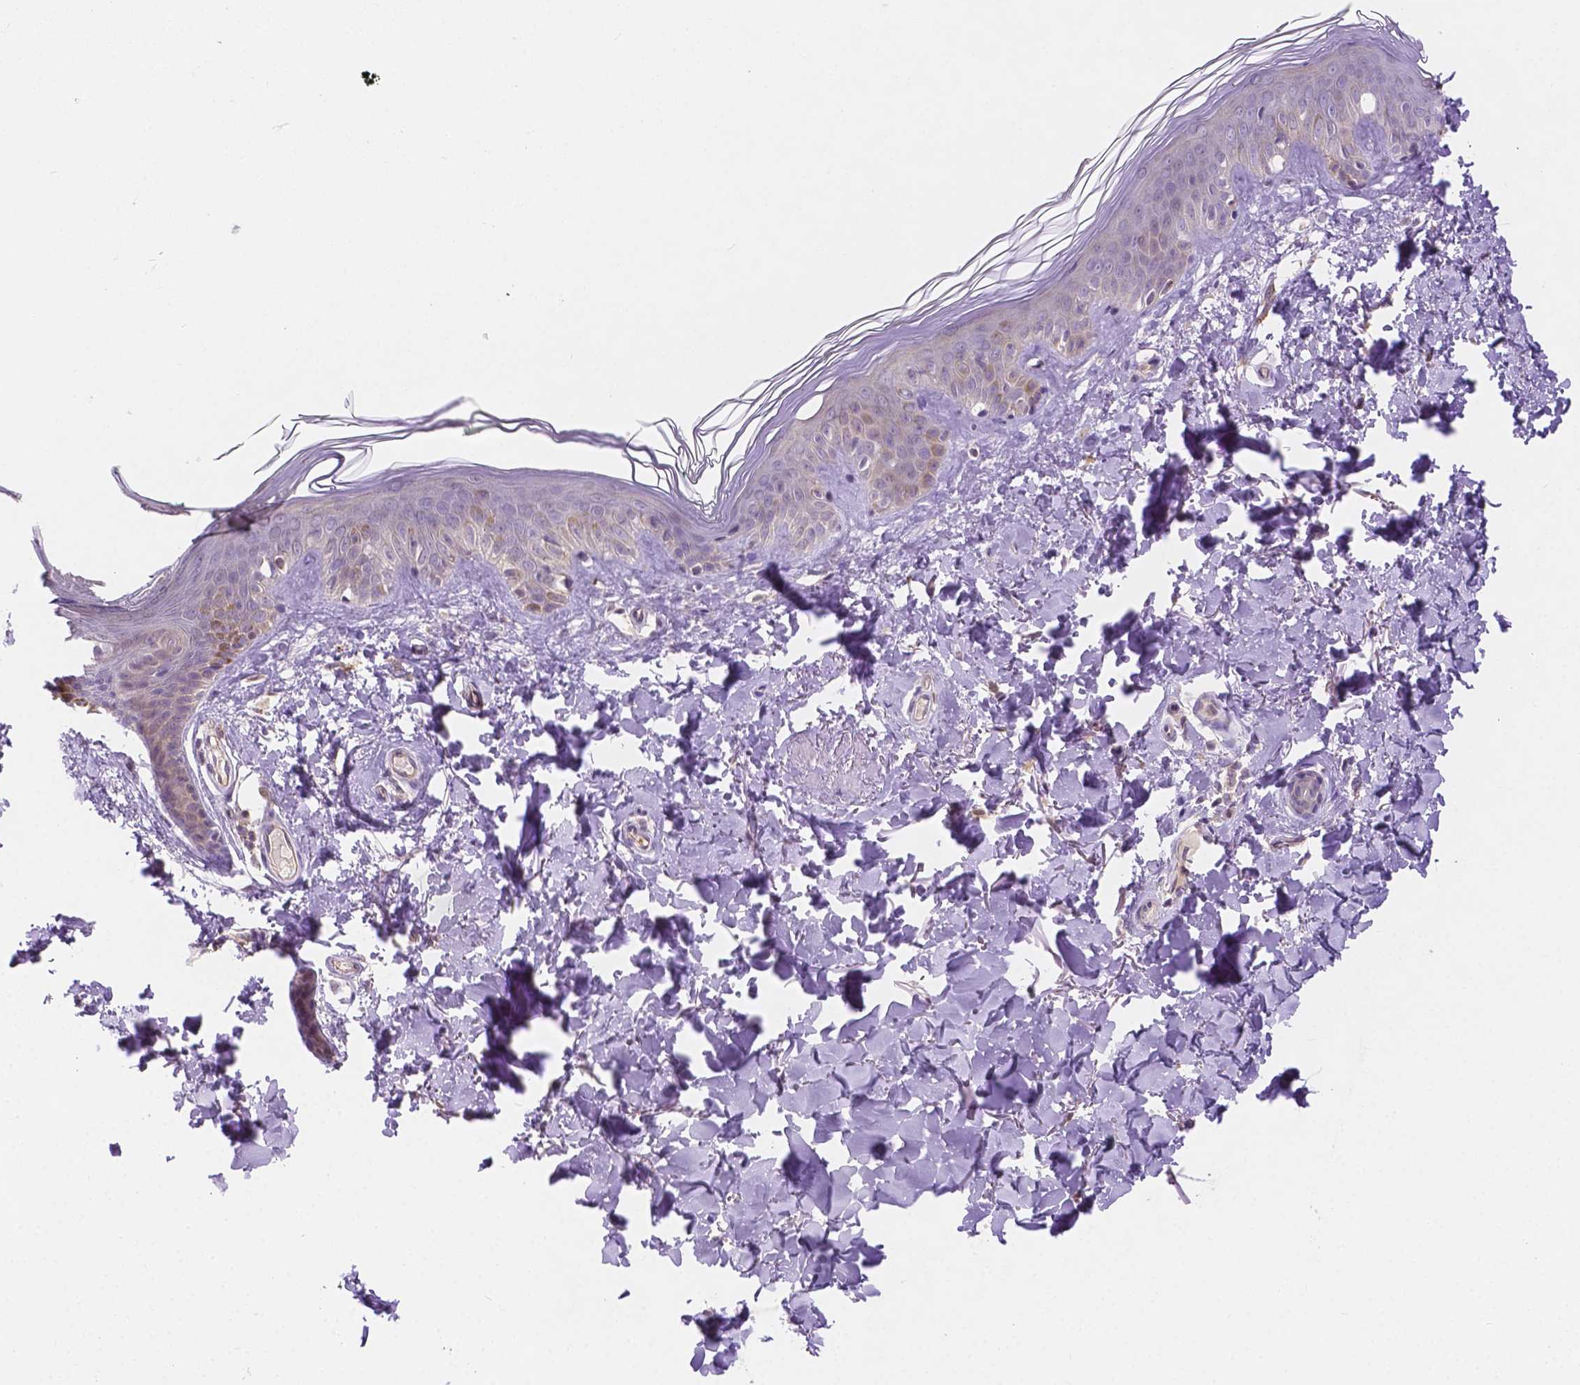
{"staining": {"intensity": "negative", "quantity": "none", "location": "none"}, "tissue": "skin", "cell_type": "Fibroblasts", "image_type": "normal", "snomed": [{"axis": "morphology", "description": "Normal tissue, NOS"}, {"axis": "topography", "description": "Skin"}, {"axis": "topography", "description": "Peripheral nerve tissue"}], "caption": "A high-resolution image shows immunohistochemistry staining of benign skin, which displays no significant expression in fibroblasts. (Immunohistochemistry, brightfield microscopy, high magnification).", "gene": "ZNRD2", "patient": {"sex": "female", "age": 45}}